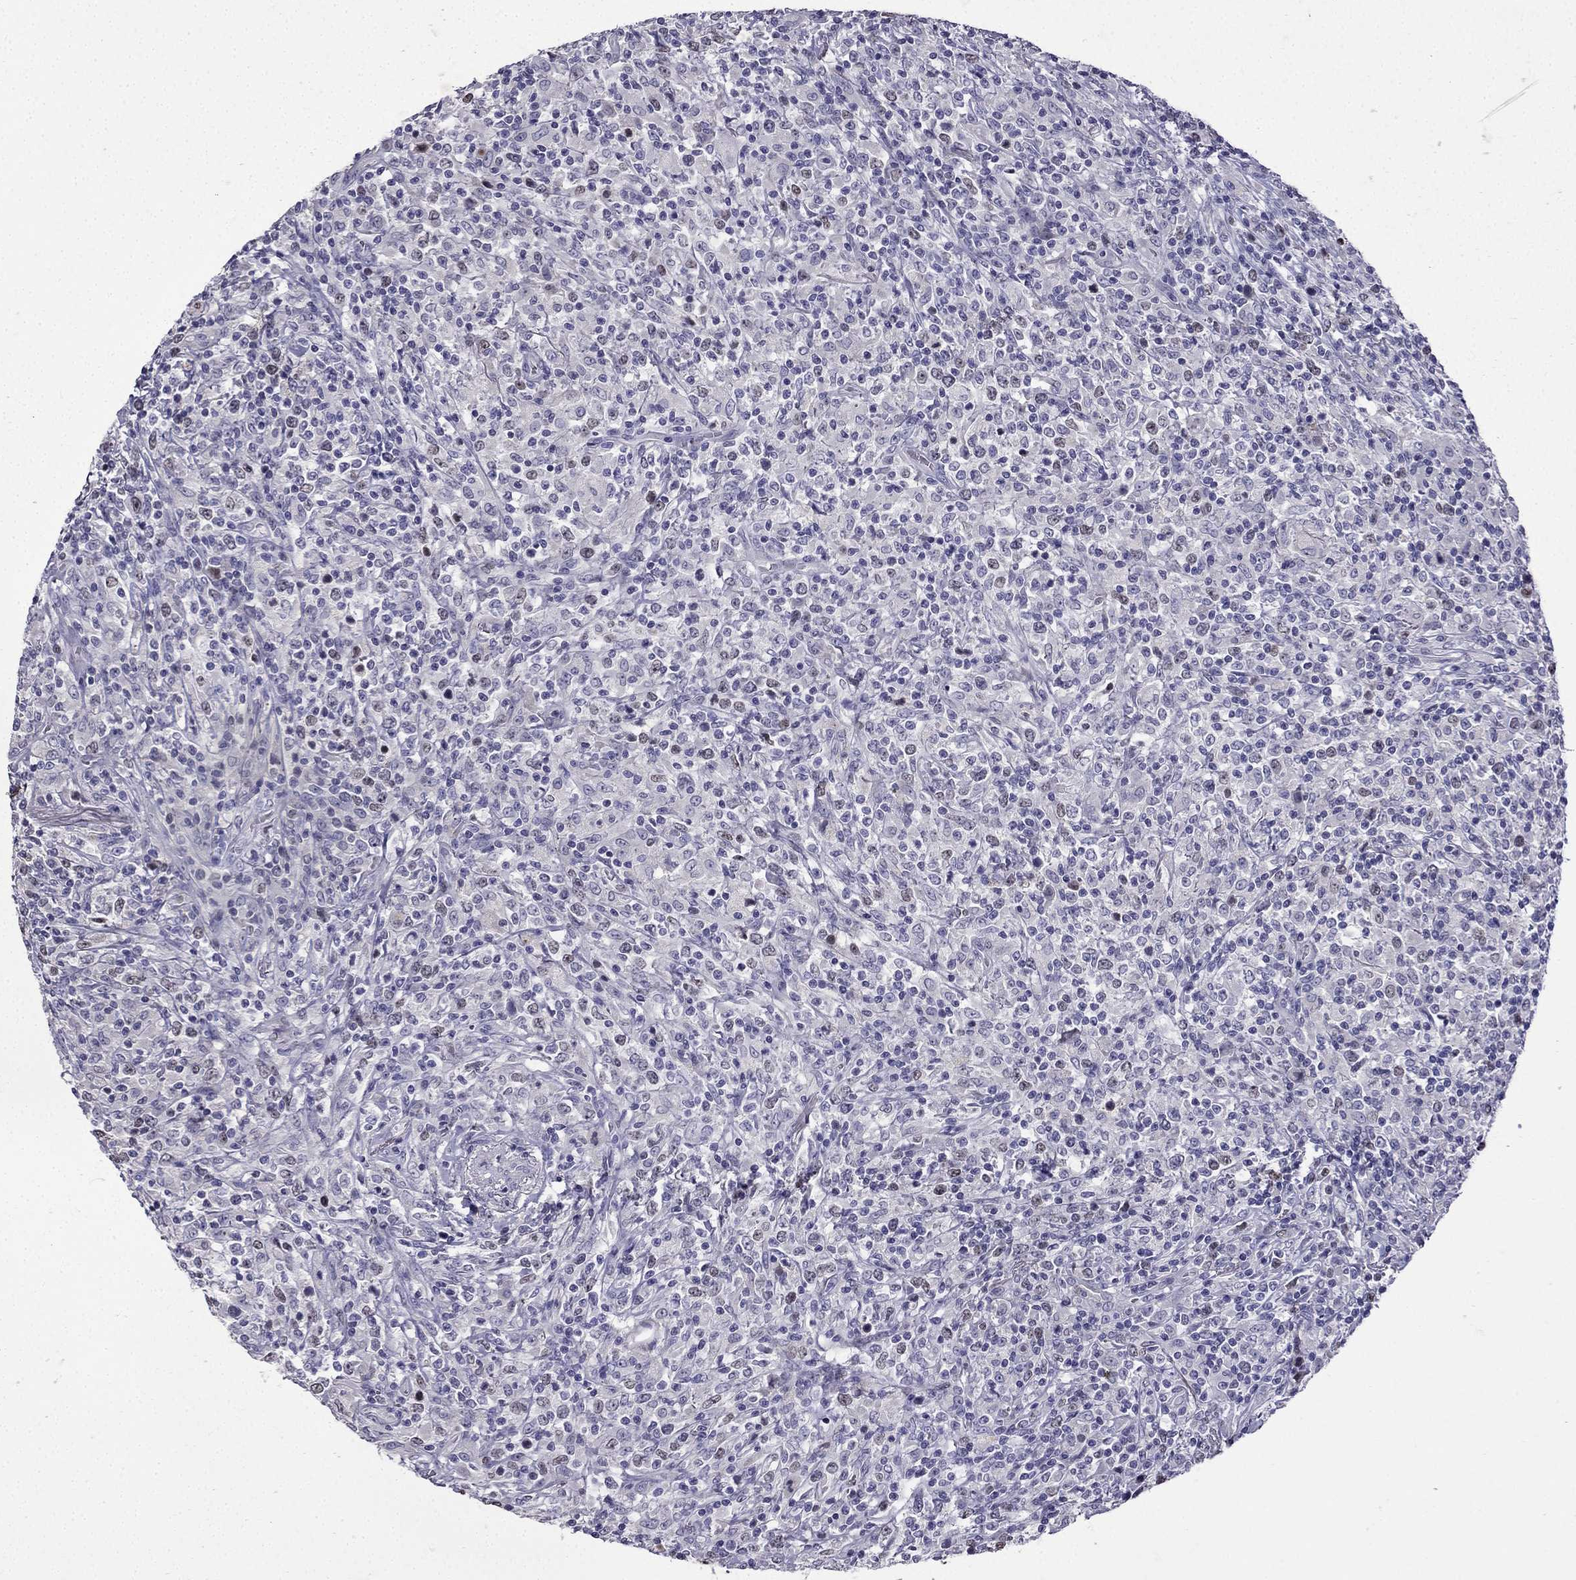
{"staining": {"intensity": "negative", "quantity": "none", "location": "none"}, "tissue": "lymphoma", "cell_type": "Tumor cells", "image_type": "cancer", "snomed": [{"axis": "morphology", "description": "Malignant lymphoma, non-Hodgkin's type, High grade"}, {"axis": "topography", "description": "Lung"}], "caption": "Malignant lymphoma, non-Hodgkin's type (high-grade) was stained to show a protein in brown. There is no significant positivity in tumor cells. Nuclei are stained in blue.", "gene": "UHRF1", "patient": {"sex": "male", "age": 79}}